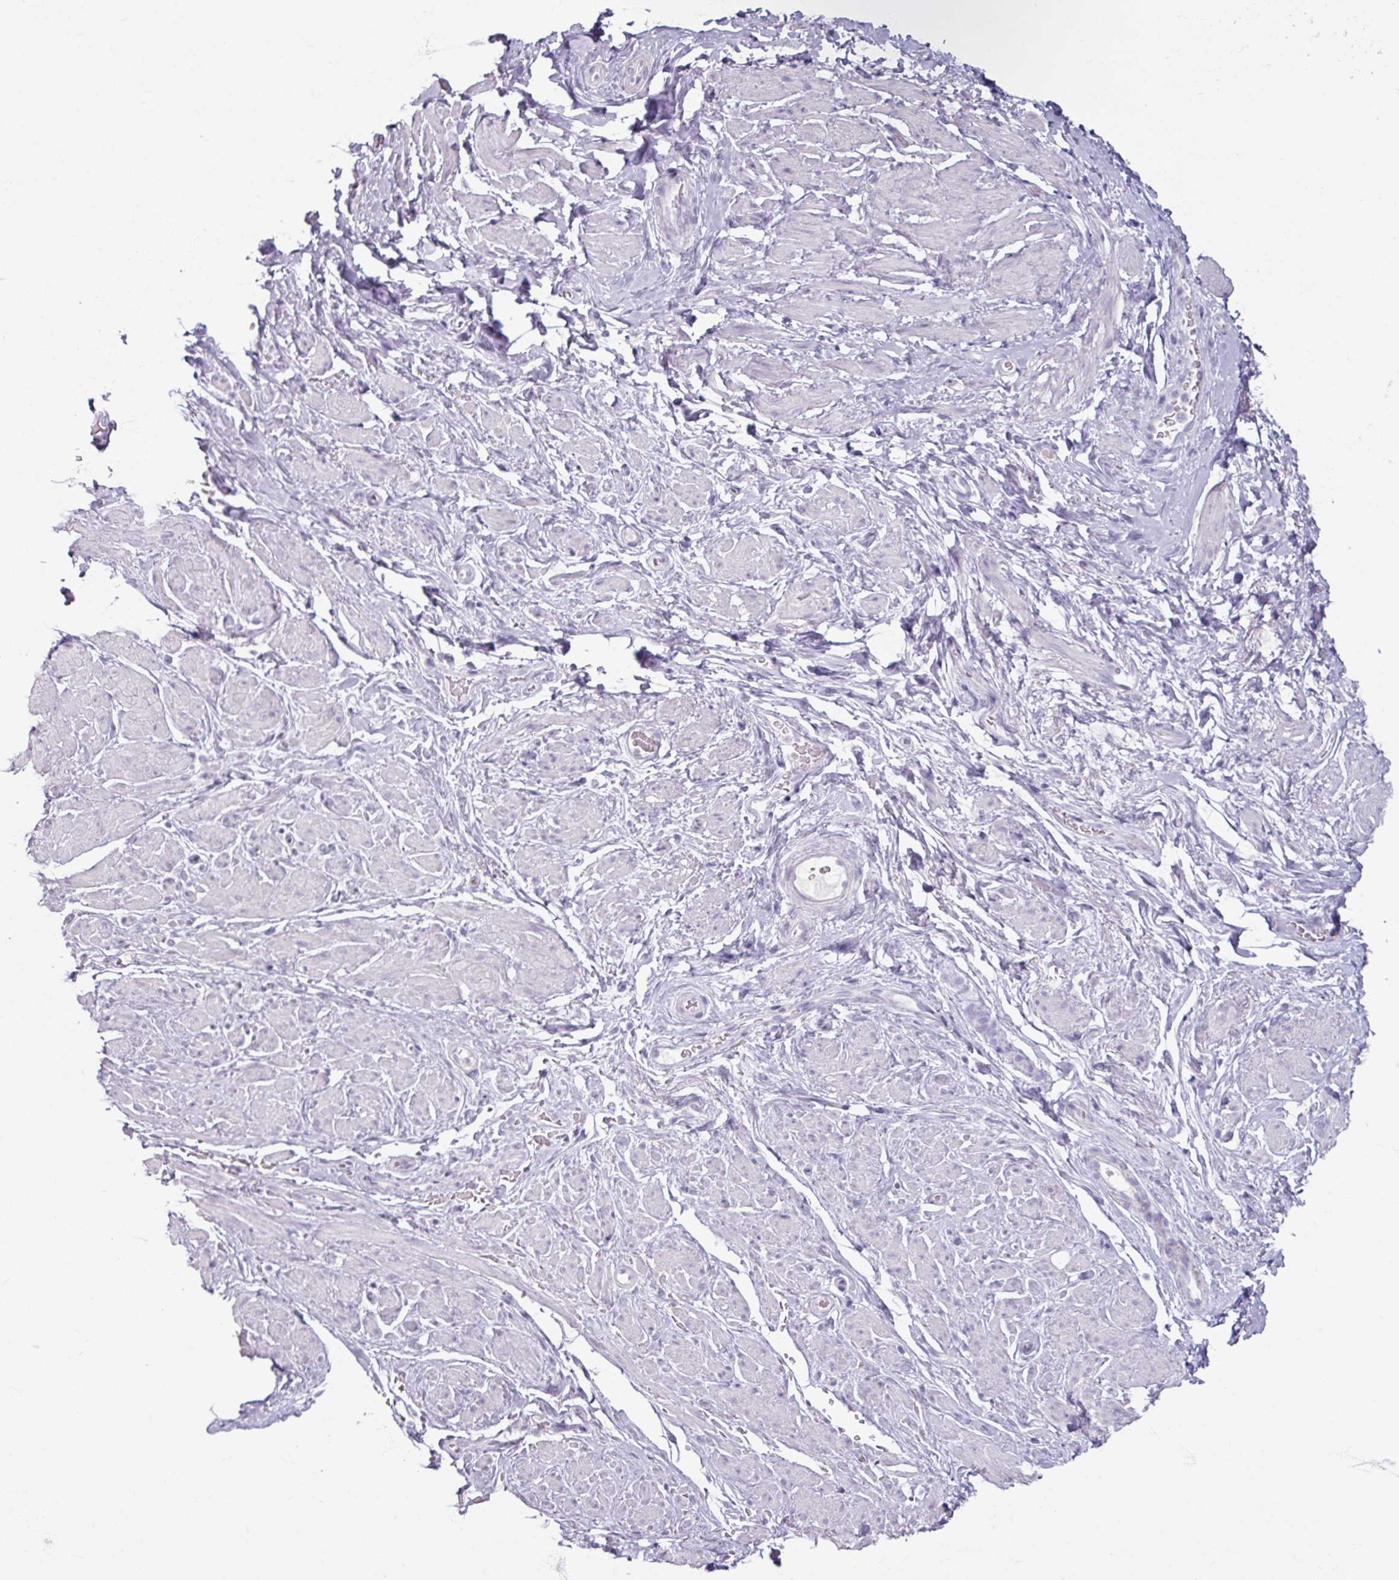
{"staining": {"intensity": "negative", "quantity": "none", "location": "none"}, "tissue": "smooth muscle", "cell_type": "Smooth muscle cells", "image_type": "normal", "snomed": [{"axis": "morphology", "description": "Normal tissue, NOS"}, {"axis": "topography", "description": "Smooth muscle"}, {"axis": "topography", "description": "Peripheral nerve tissue"}], "caption": "IHC micrograph of normal smooth muscle: smooth muscle stained with DAB shows no significant protein staining in smooth muscle cells.", "gene": "SLC27A5", "patient": {"sex": "male", "age": 69}}